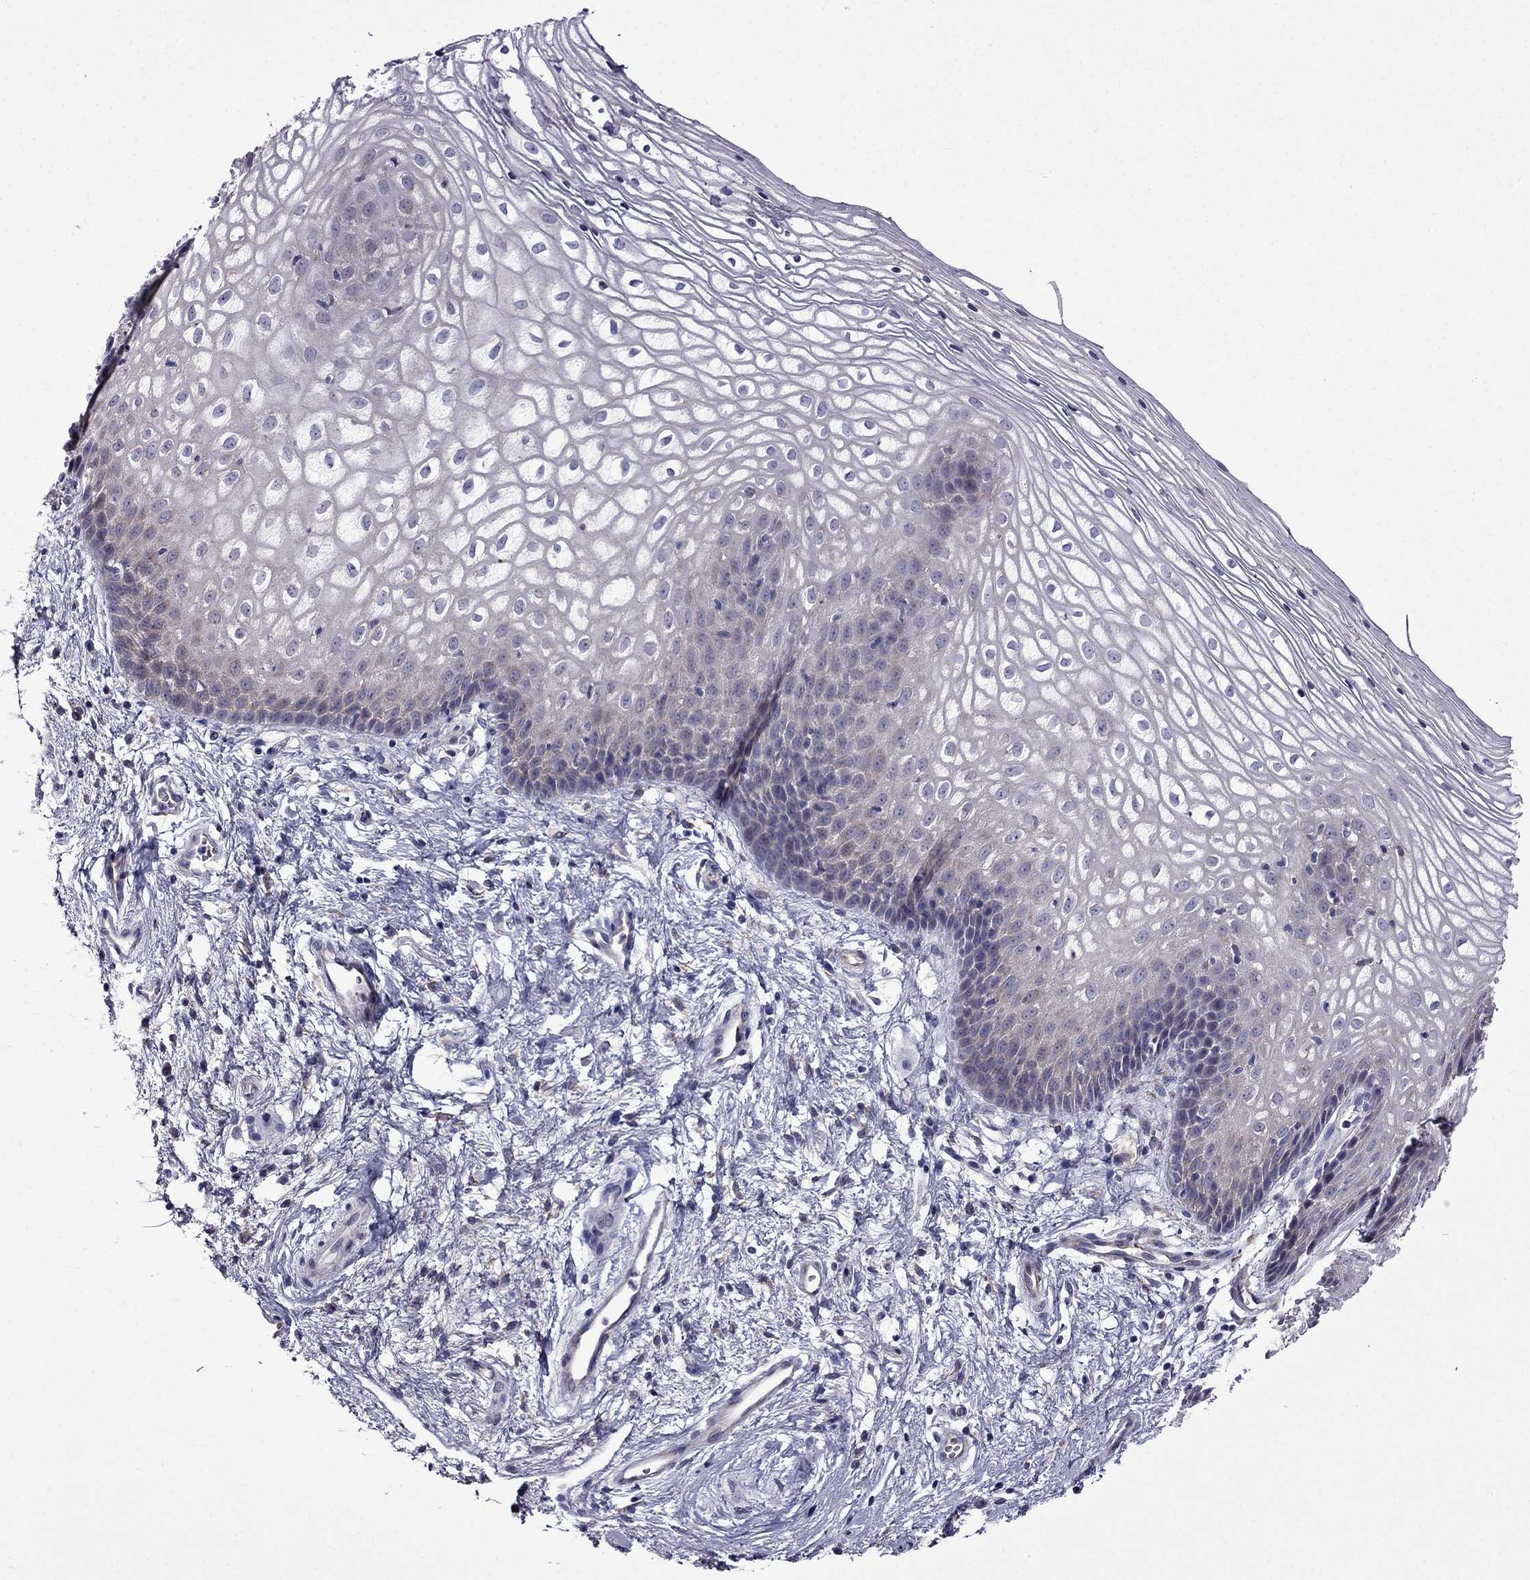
{"staining": {"intensity": "negative", "quantity": "none", "location": "none"}, "tissue": "vagina", "cell_type": "Squamous epithelial cells", "image_type": "normal", "snomed": [{"axis": "morphology", "description": "Normal tissue, NOS"}, {"axis": "topography", "description": "Vagina"}], "caption": "Squamous epithelial cells are negative for protein expression in normal human vagina. Nuclei are stained in blue.", "gene": "PI16", "patient": {"sex": "female", "age": 34}}